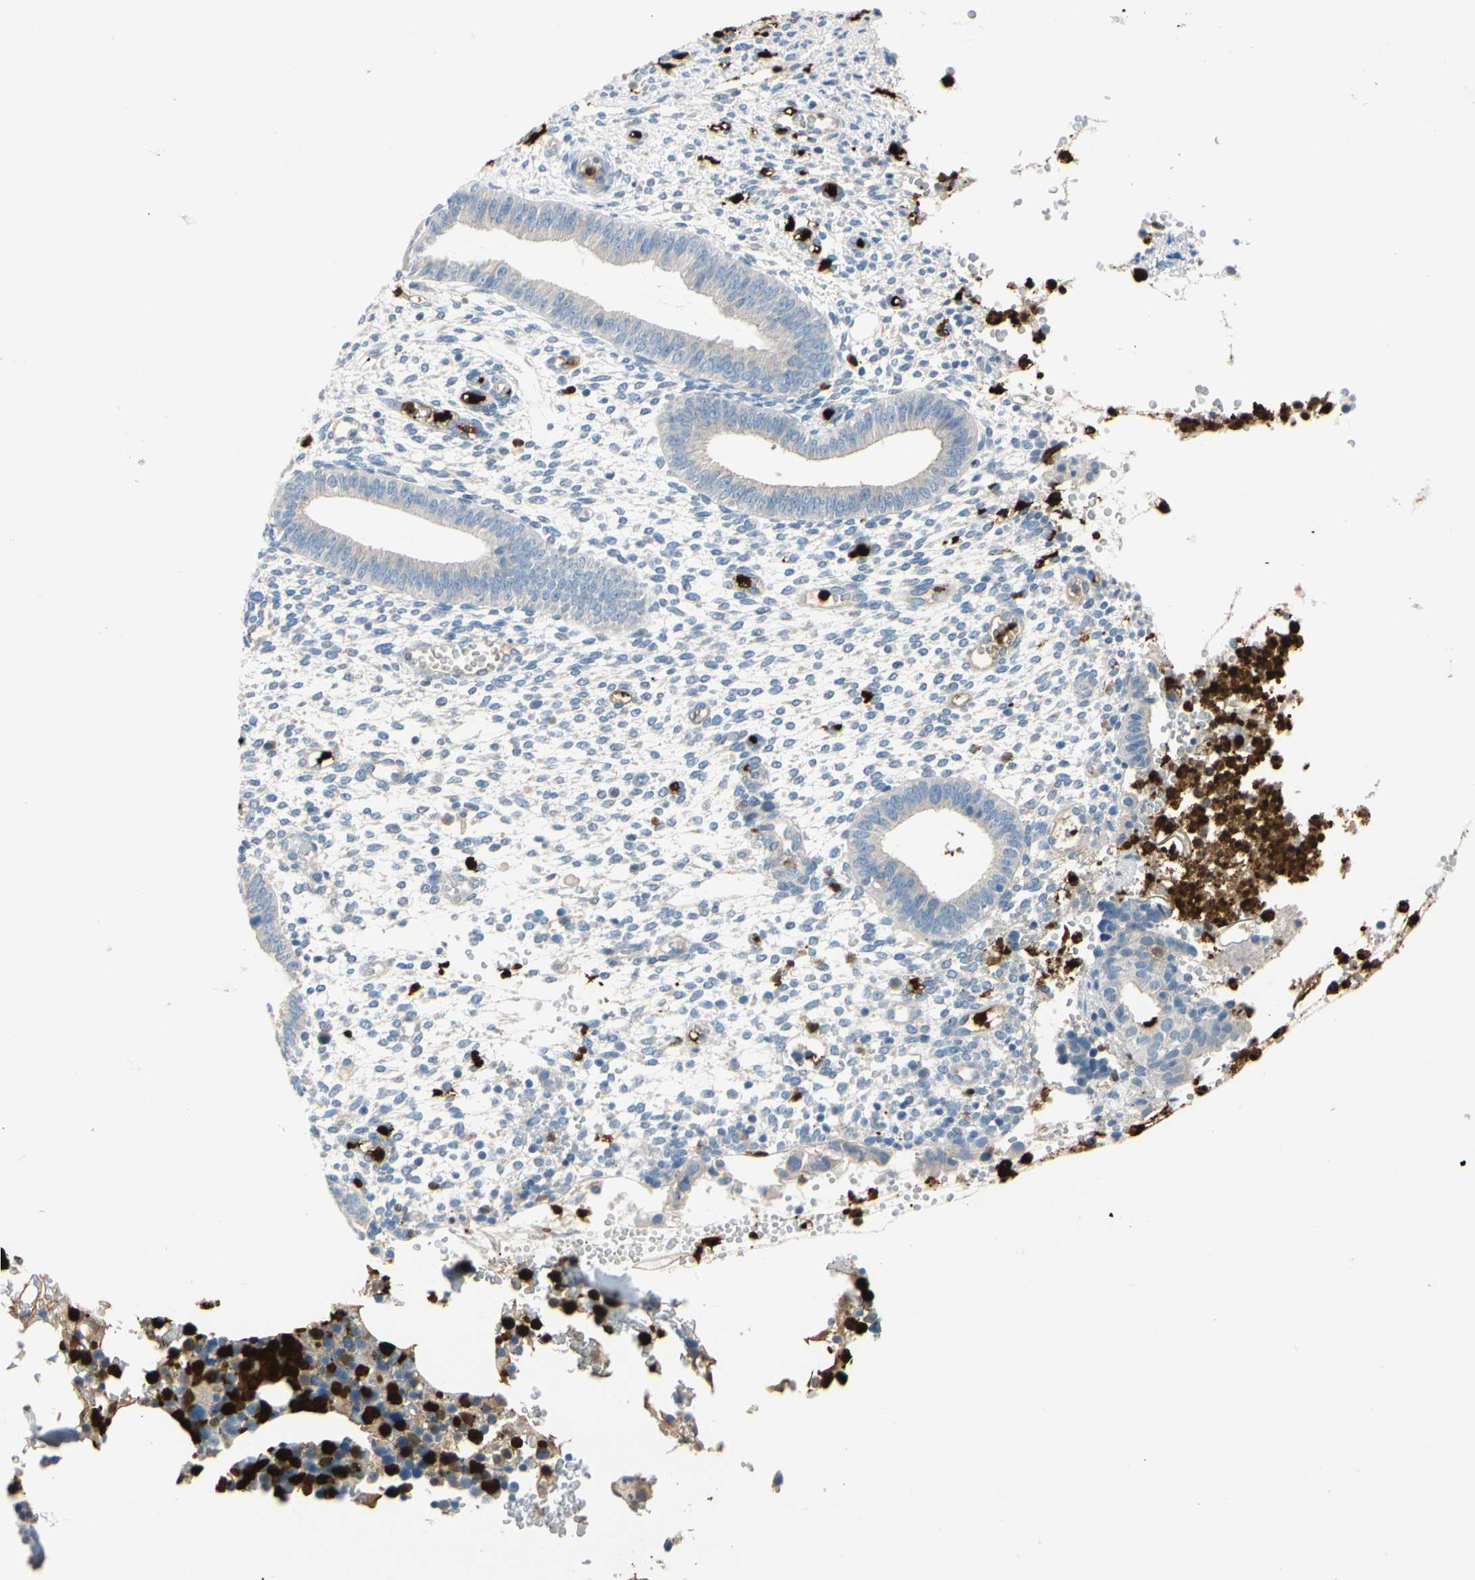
{"staining": {"intensity": "negative", "quantity": "none", "location": "none"}, "tissue": "endometrium", "cell_type": "Cells in endometrial stroma", "image_type": "normal", "snomed": [{"axis": "morphology", "description": "Normal tissue, NOS"}, {"axis": "topography", "description": "Endometrium"}], "caption": "The image displays no staining of cells in endometrial stroma in unremarkable endometrium. Nuclei are stained in blue.", "gene": "TRAF5", "patient": {"sex": "female", "age": 35}}